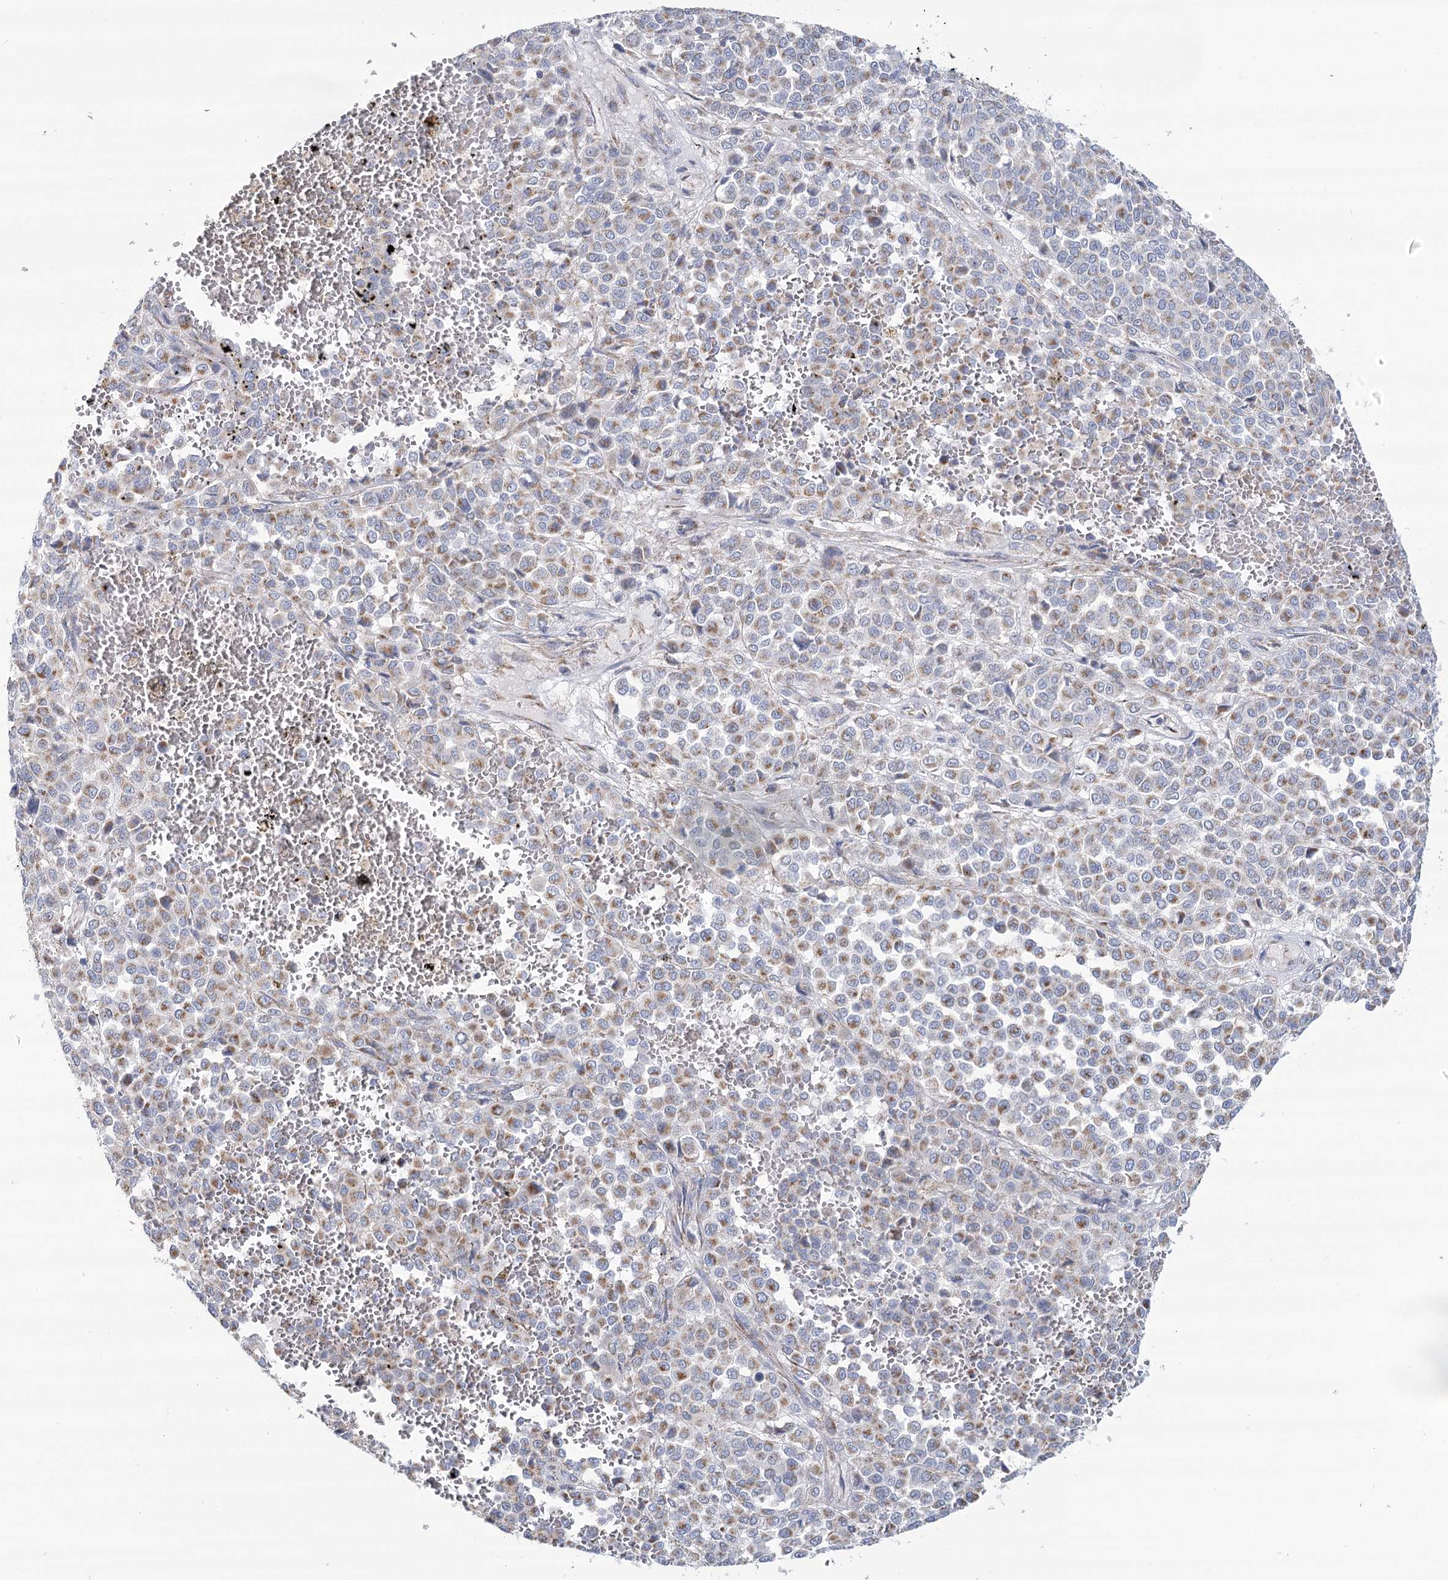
{"staining": {"intensity": "weak", "quantity": "25%-75%", "location": "cytoplasmic/membranous"}, "tissue": "melanoma", "cell_type": "Tumor cells", "image_type": "cancer", "snomed": [{"axis": "morphology", "description": "Malignant melanoma, Metastatic site"}, {"axis": "topography", "description": "Pancreas"}], "caption": "The micrograph shows staining of malignant melanoma (metastatic site), revealing weak cytoplasmic/membranous protein positivity (brown color) within tumor cells.", "gene": "SNX7", "patient": {"sex": "female", "age": 30}}